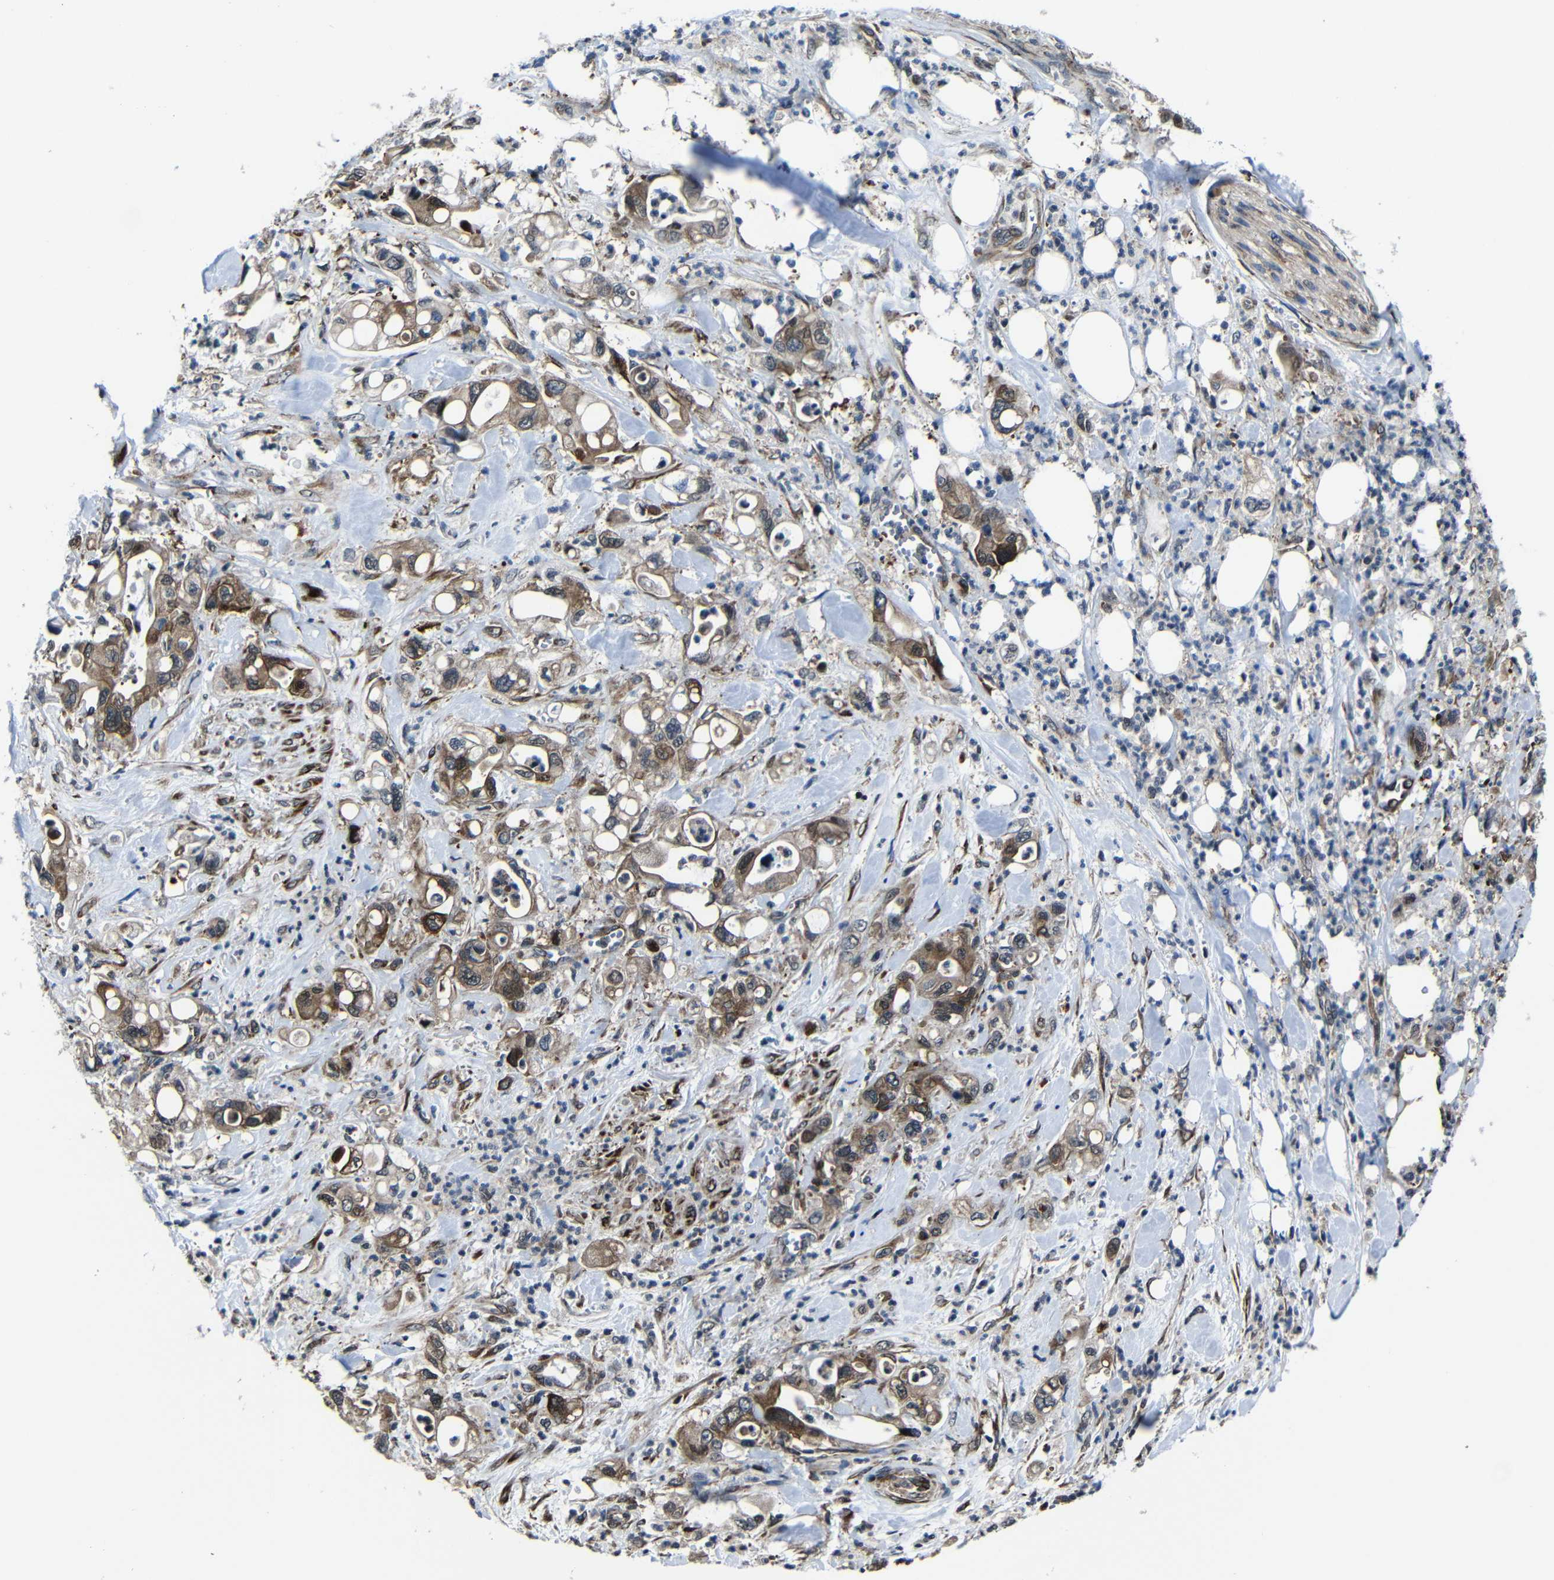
{"staining": {"intensity": "moderate", "quantity": ">75%", "location": "cytoplasmic/membranous"}, "tissue": "pancreatic cancer", "cell_type": "Tumor cells", "image_type": "cancer", "snomed": [{"axis": "morphology", "description": "Adenocarcinoma, NOS"}, {"axis": "topography", "description": "Pancreas"}], "caption": "IHC of human adenocarcinoma (pancreatic) demonstrates medium levels of moderate cytoplasmic/membranous expression in about >75% of tumor cells.", "gene": "KIAA0513", "patient": {"sex": "male", "age": 70}}